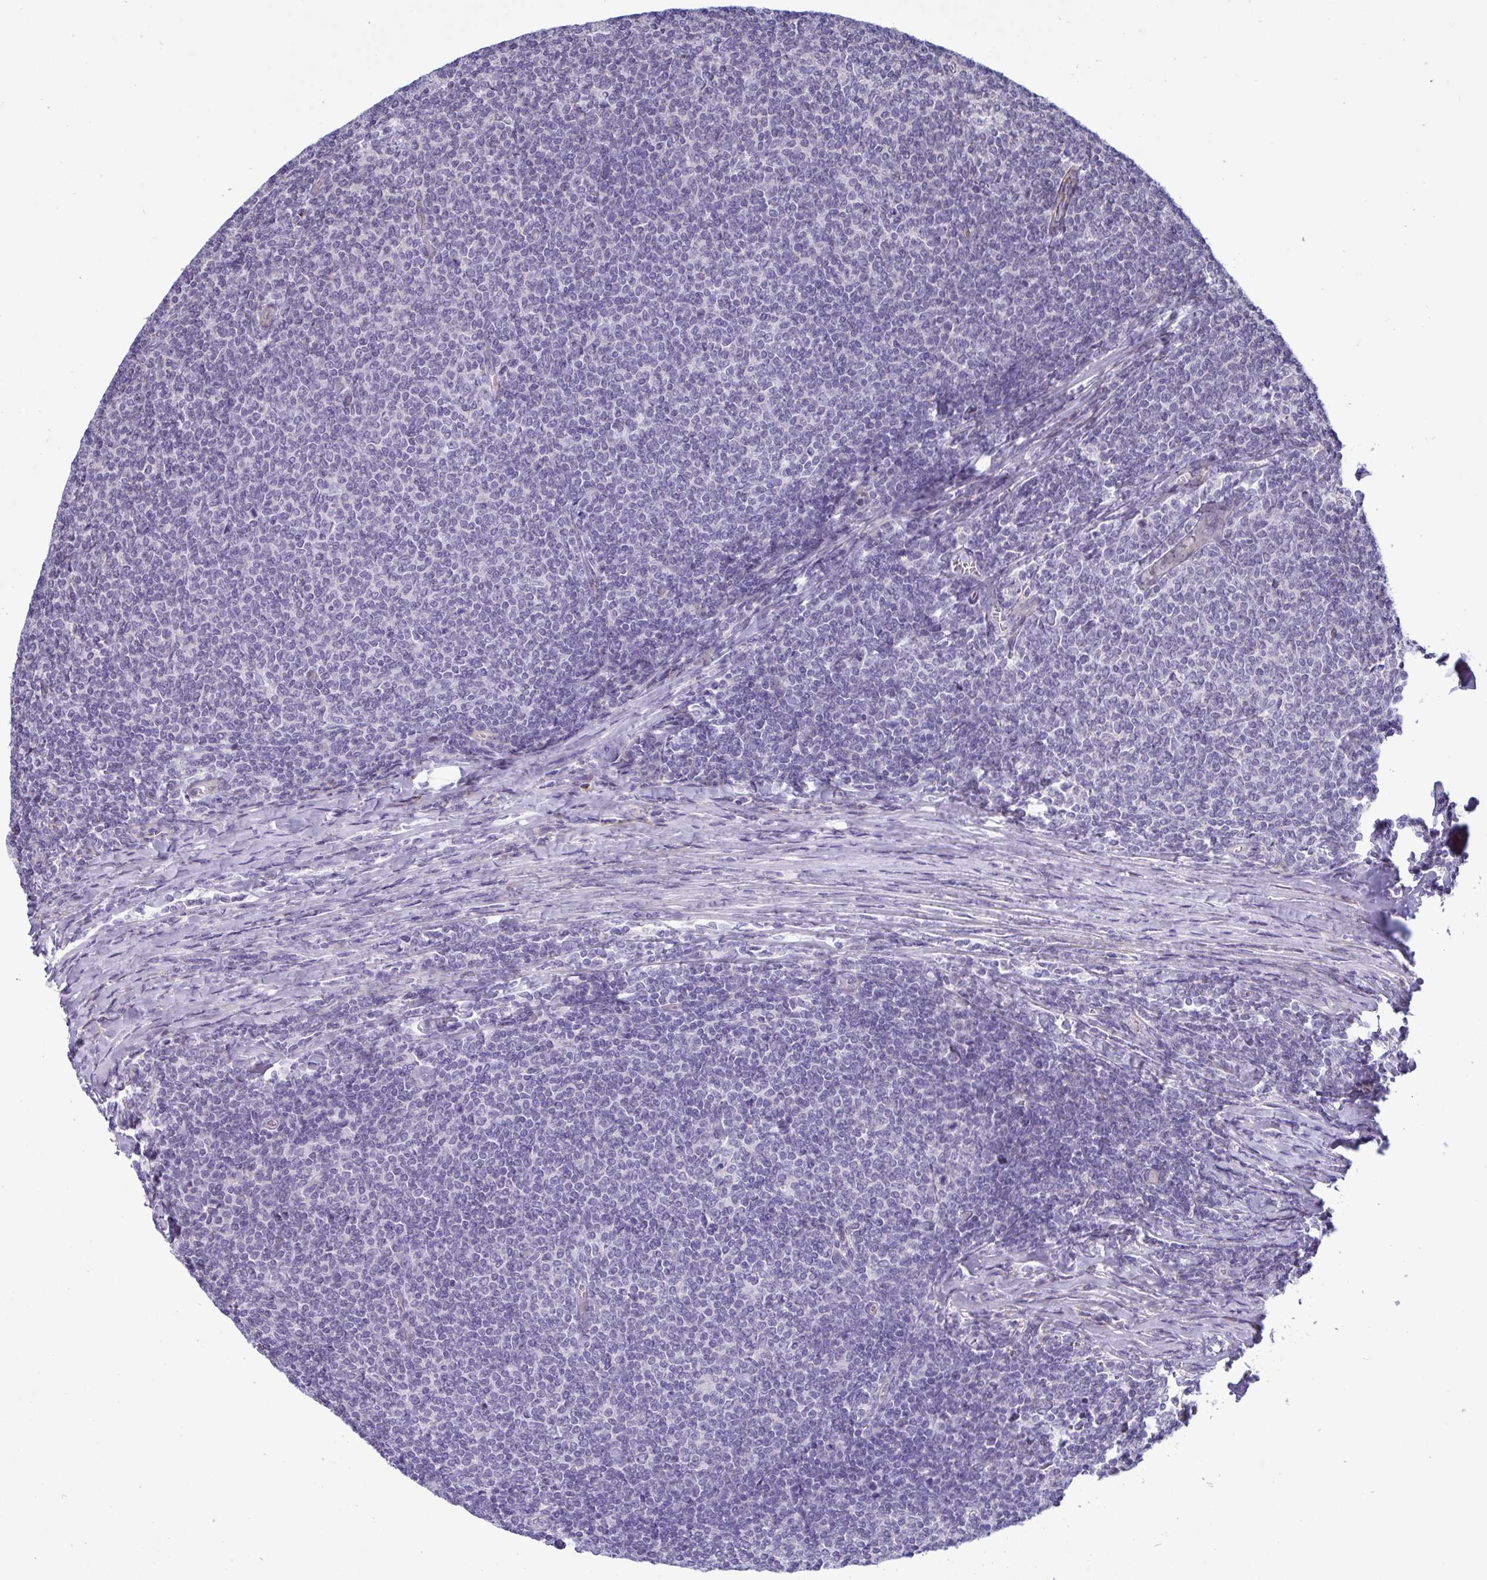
{"staining": {"intensity": "negative", "quantity": "none", "location": "none"}, "tissue": "lymphoma", "cell_type": "Tumor cells", "image_type": "cancer", "snomed": [{"axis": "morphology", "description": "Malignant lymphoma, non-Hodgkin's type, Low grade"}, {"axis": "topography", "description": "Lymph node"}], "caption": "IHC micrograph of low-grade malignant lymphoma, non-Hodgkin's type stained for a protein (brown), which exhibits no positivity in tumor cells.", "gene": "NTN1", "patient": {"sex": "male", "age": 52}}